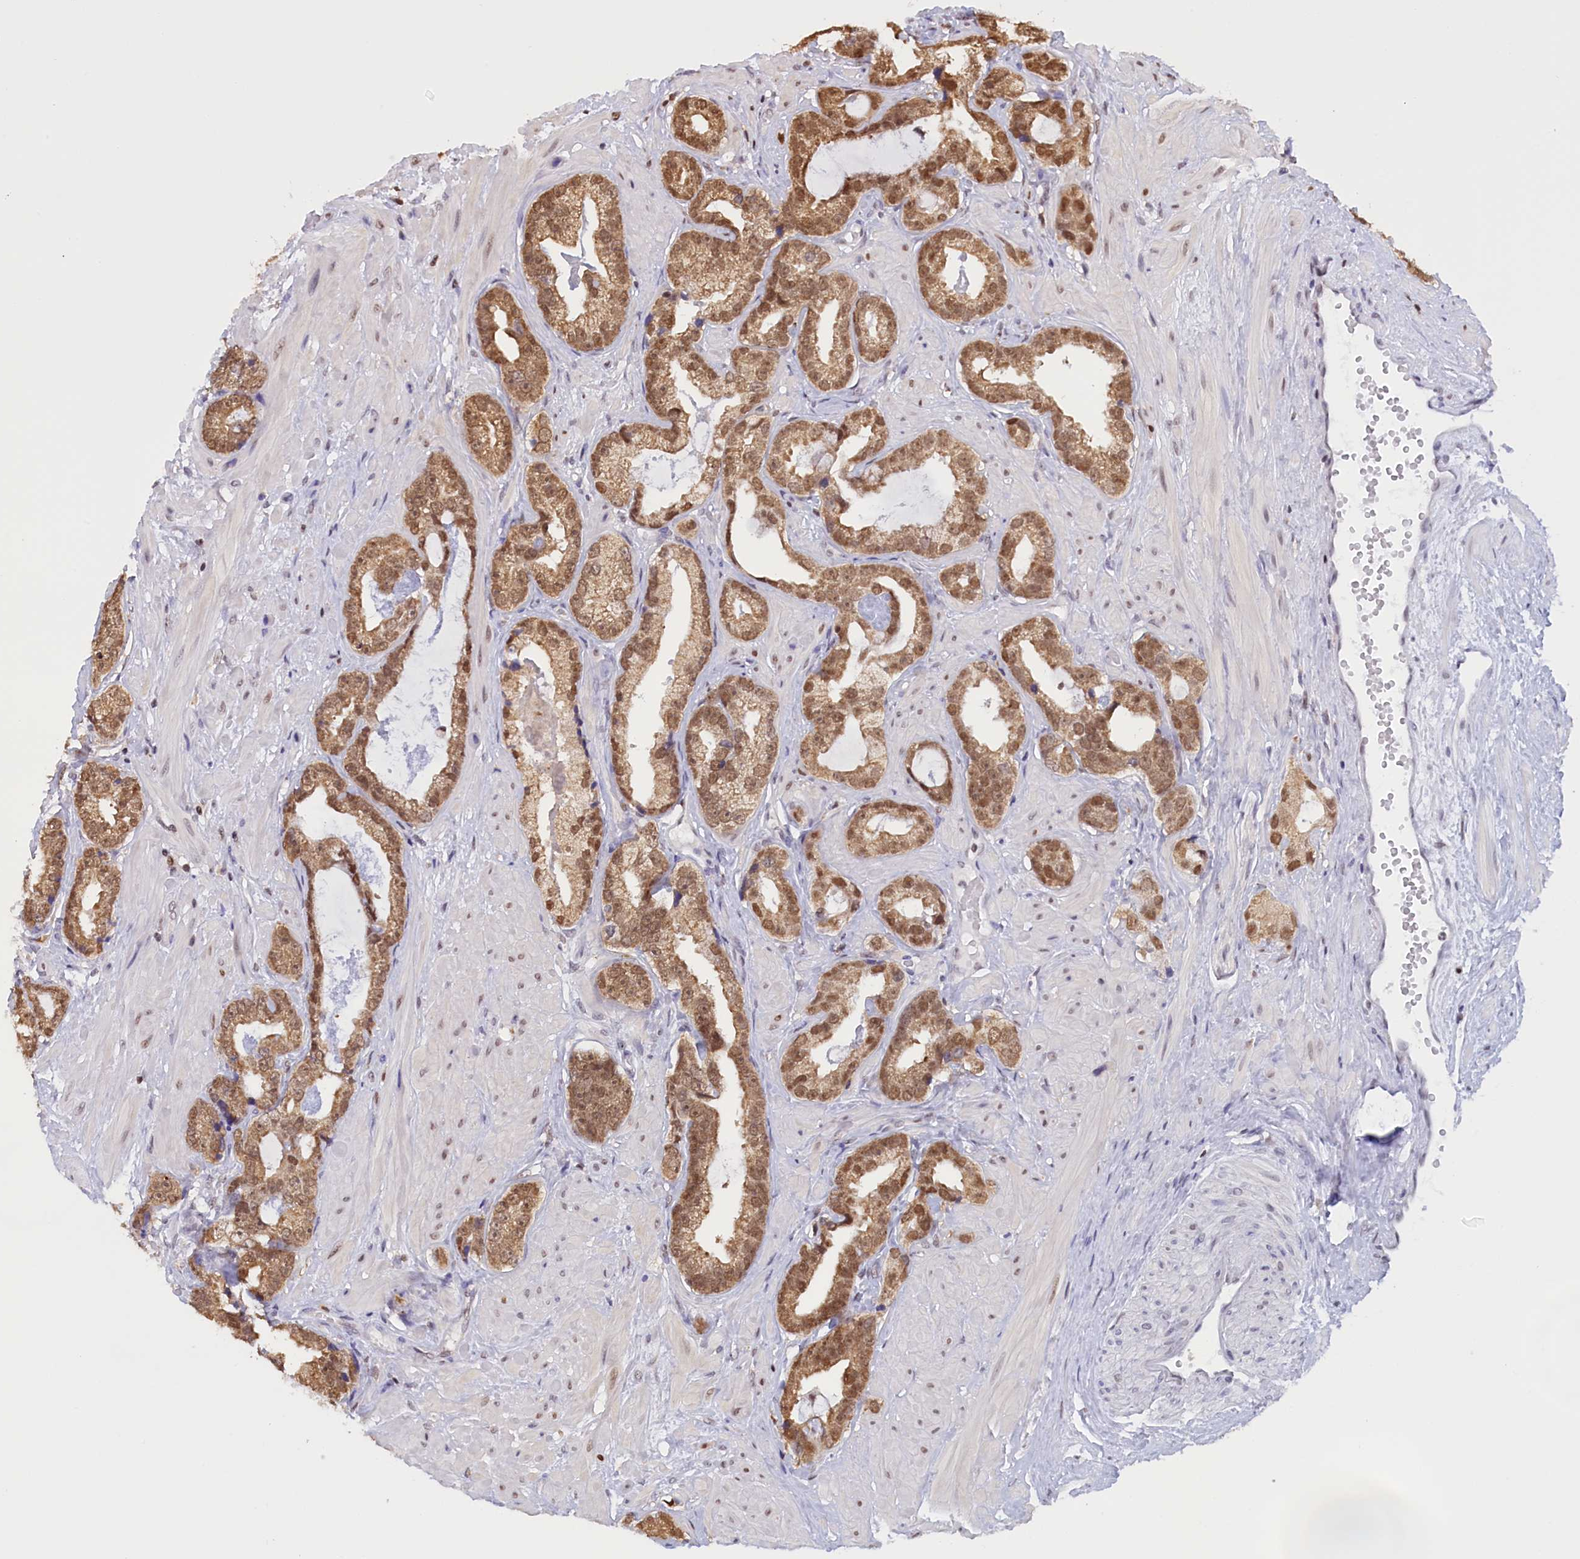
{"staining": {"intensity": "moderate", "quantity": ">75%", "location": "cytoplasmic/membranous,nuclear"}, "tissue": "prostate cancer", "cell_type": "Tumor cells", "image_type": "cancer", "snomed": [{"axis": "morphology", "description": "Adenocarcinoma, Low grade"}, {"axis": "topography", "description": "Prostate"}], "caption": "Prostate low-grade adenocarcinoma tissue reveals moderate cytoplasmic/membranous and nuclear staining in approximately >75% of tumor cells (Brightfield microscopy of DAB IHC at high magnification).", "gene": "IZUMO2", "patient": {"sex": "male", "age": 64}}